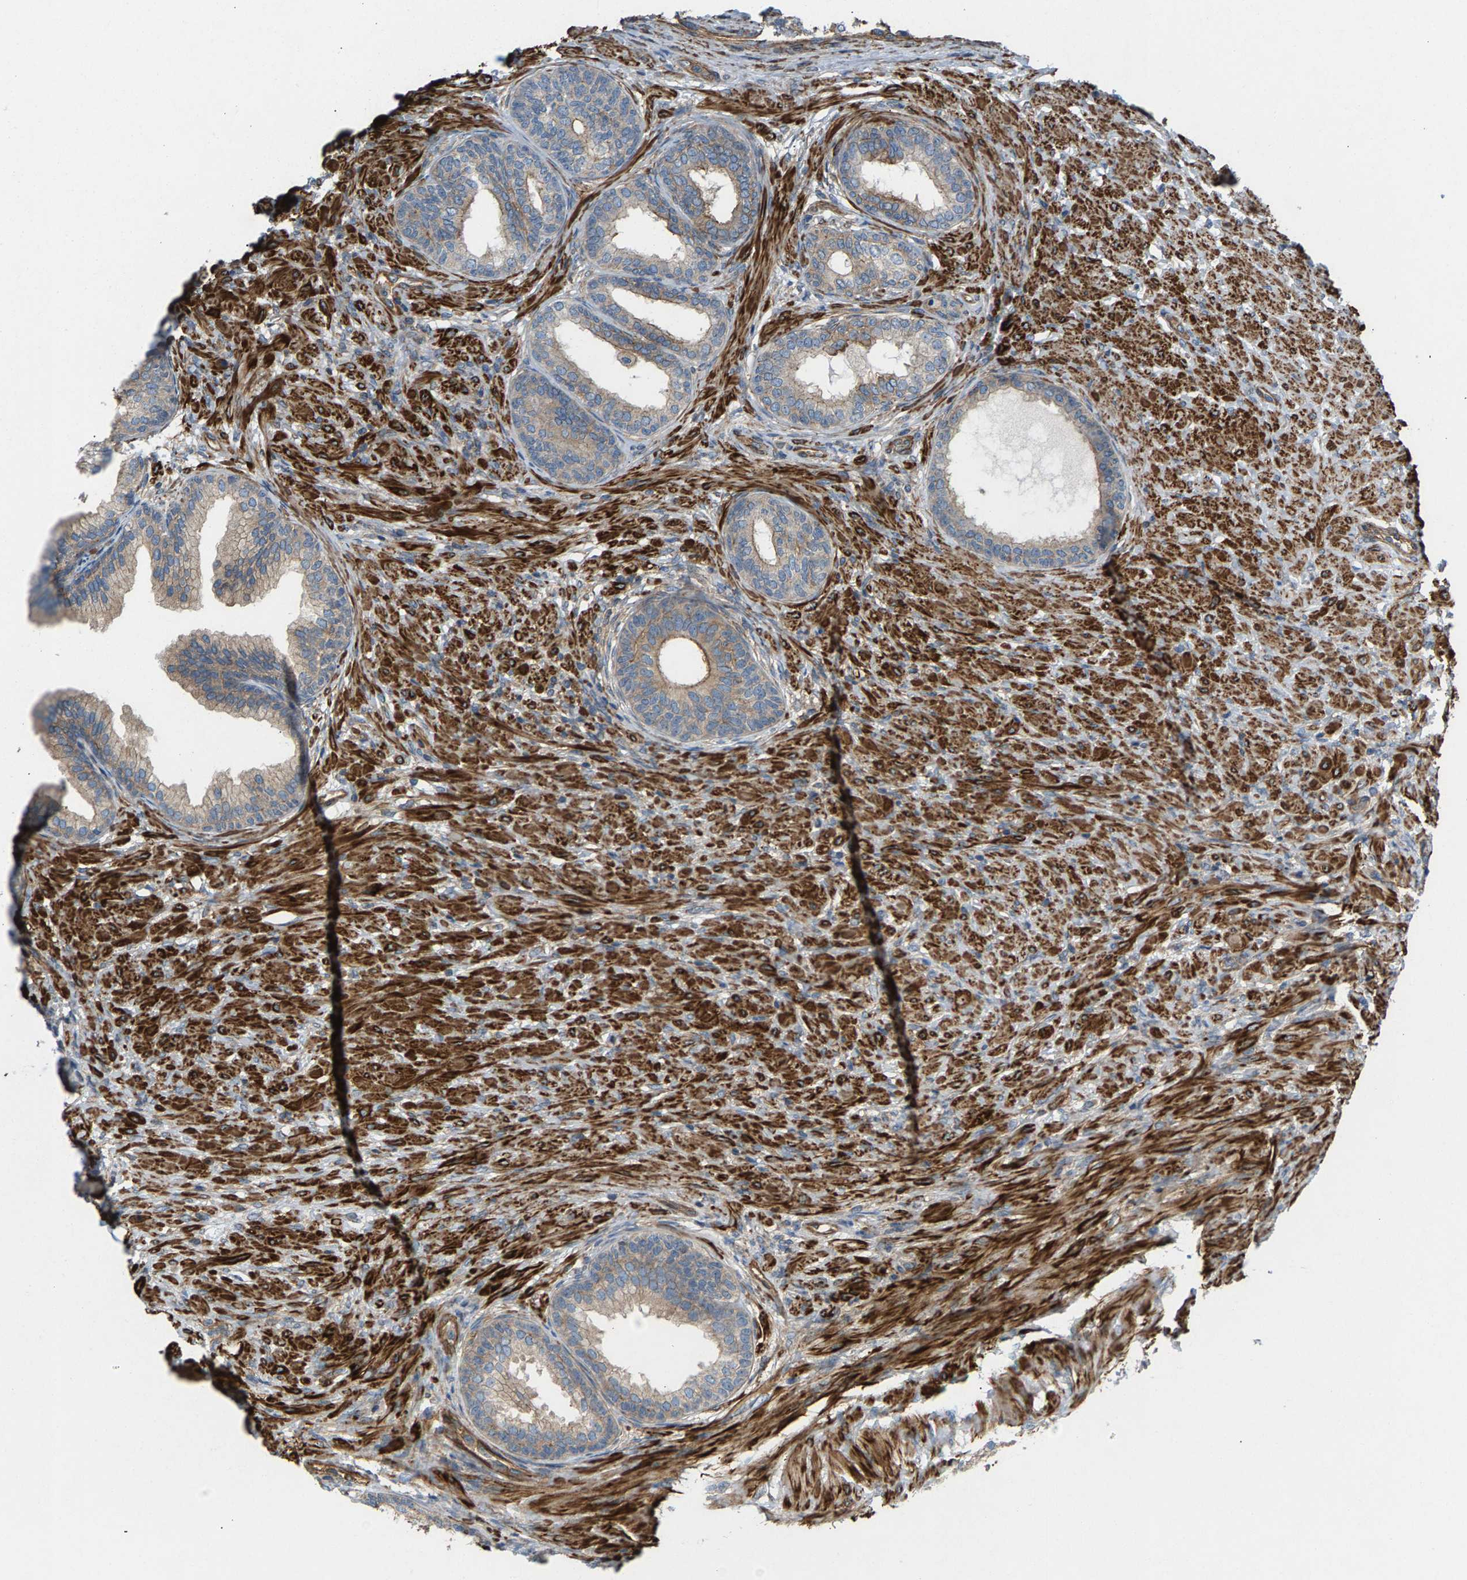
{"staining": {"intensity": "weak", "quantity": "25%-75%", "location": "cytoplasmic/membranous"}, "tissue": "prostate", "cell_type": "Glandular cells", "image_type": "normal", "snomed": [{"axis": "morphology", "description": "Normal tissue, NOS"}, {"axis": "topography", "description": "Prostate"}], "caption": "Immunohistochemical staining of normal prostate displays low levels of weak cytoplasmic/membranous staining in approximately 25%-75% of glandular cells.", "gene": "PDCL", "patient": {"sex": "male", "age": 76}}